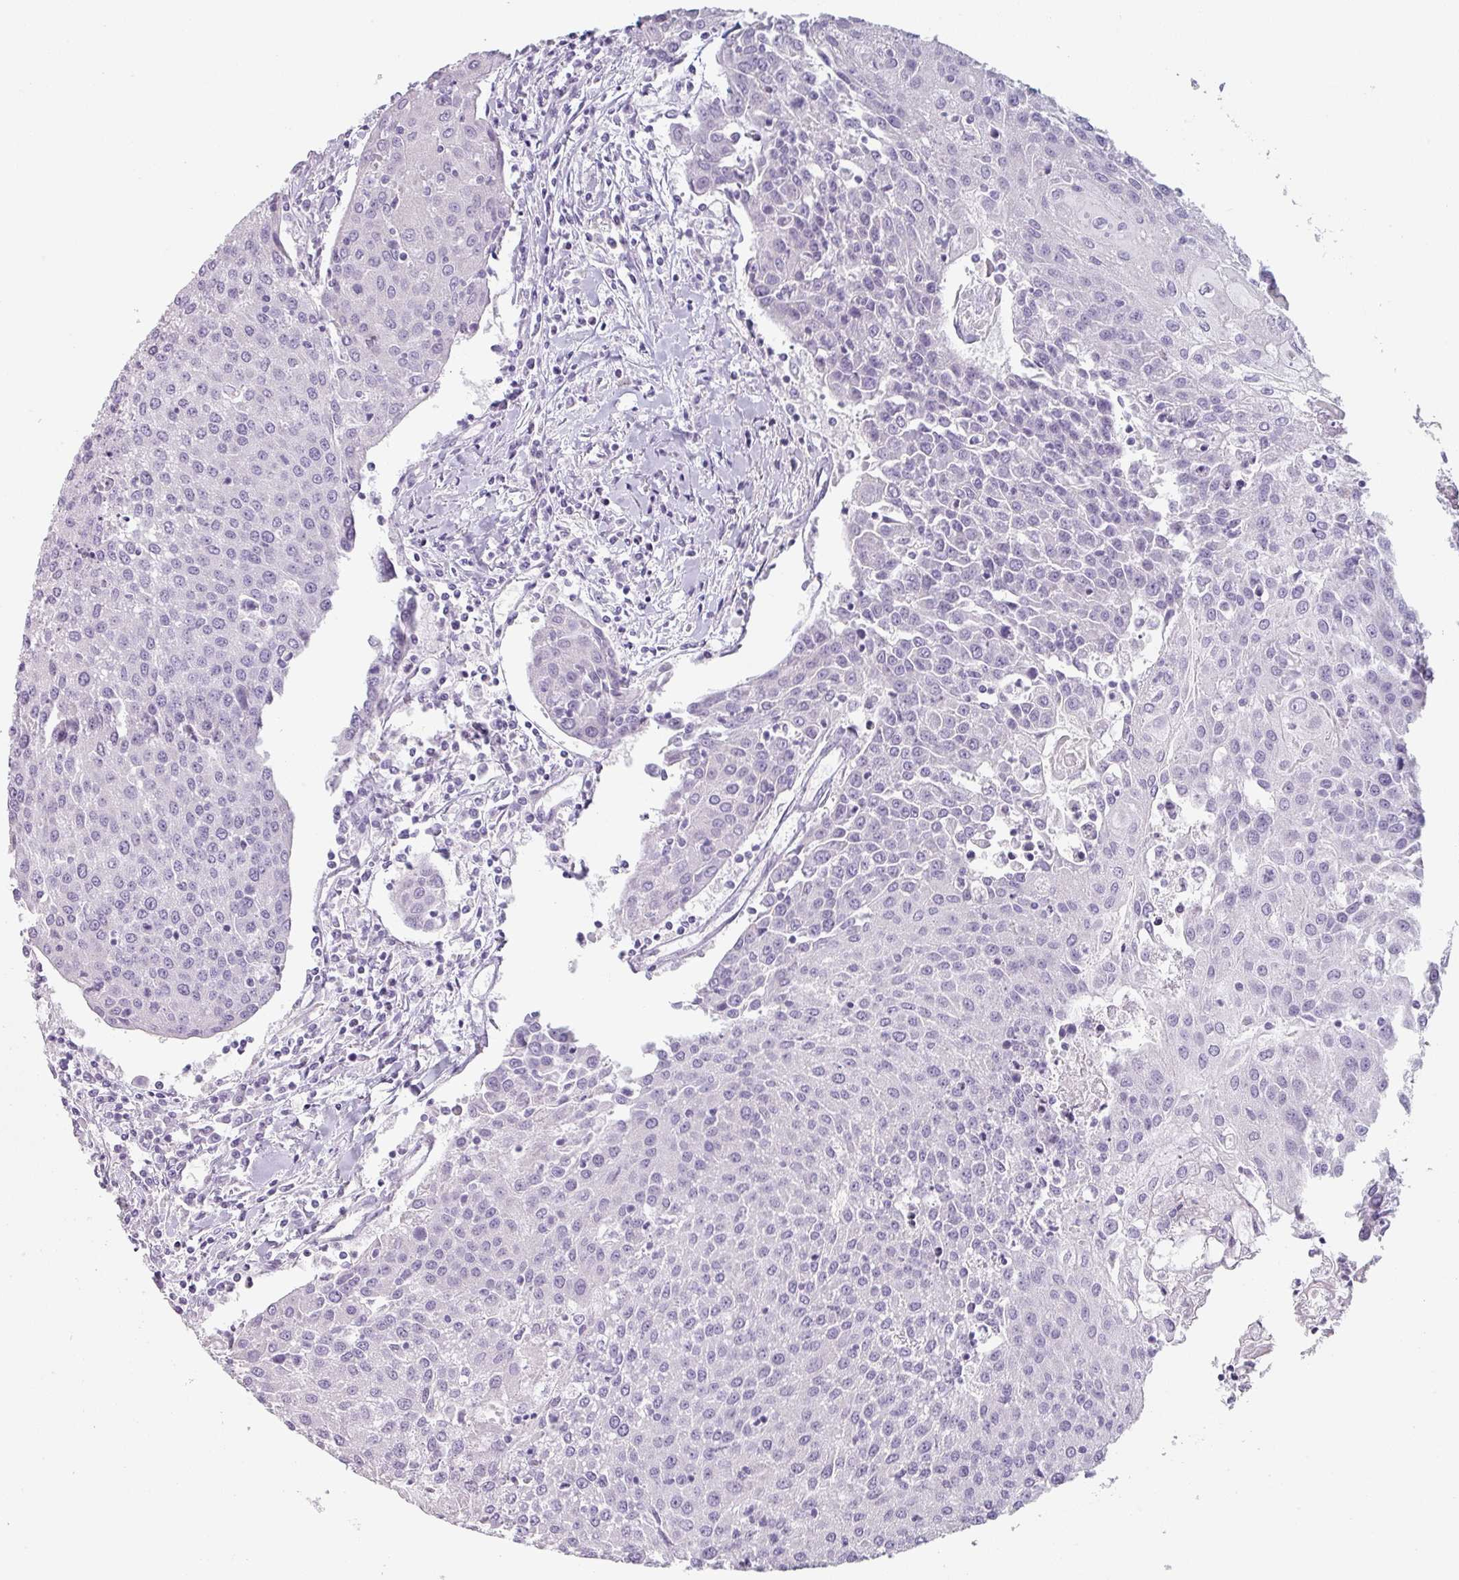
{"staining": {"intensity": "negative", "quantity": "none", "location": "none"}, "tissue": "urothelial cancer", "cell_type": "Tumor cells", "image_type": "cancer", "snomed": [{"axis": "morphology", "description": "Urothelial carcinoma, High grade"}, {"axis": "topography", "description": "Urinary bladder"}], "caption": "Urothelial carcinoma (high-grade) stained for a protein using immunohistochemistry (IHC) exhibits no staining tumor cells.", "gene": "SFTPA1", "patient": {"sex": "female", "age": 85}}